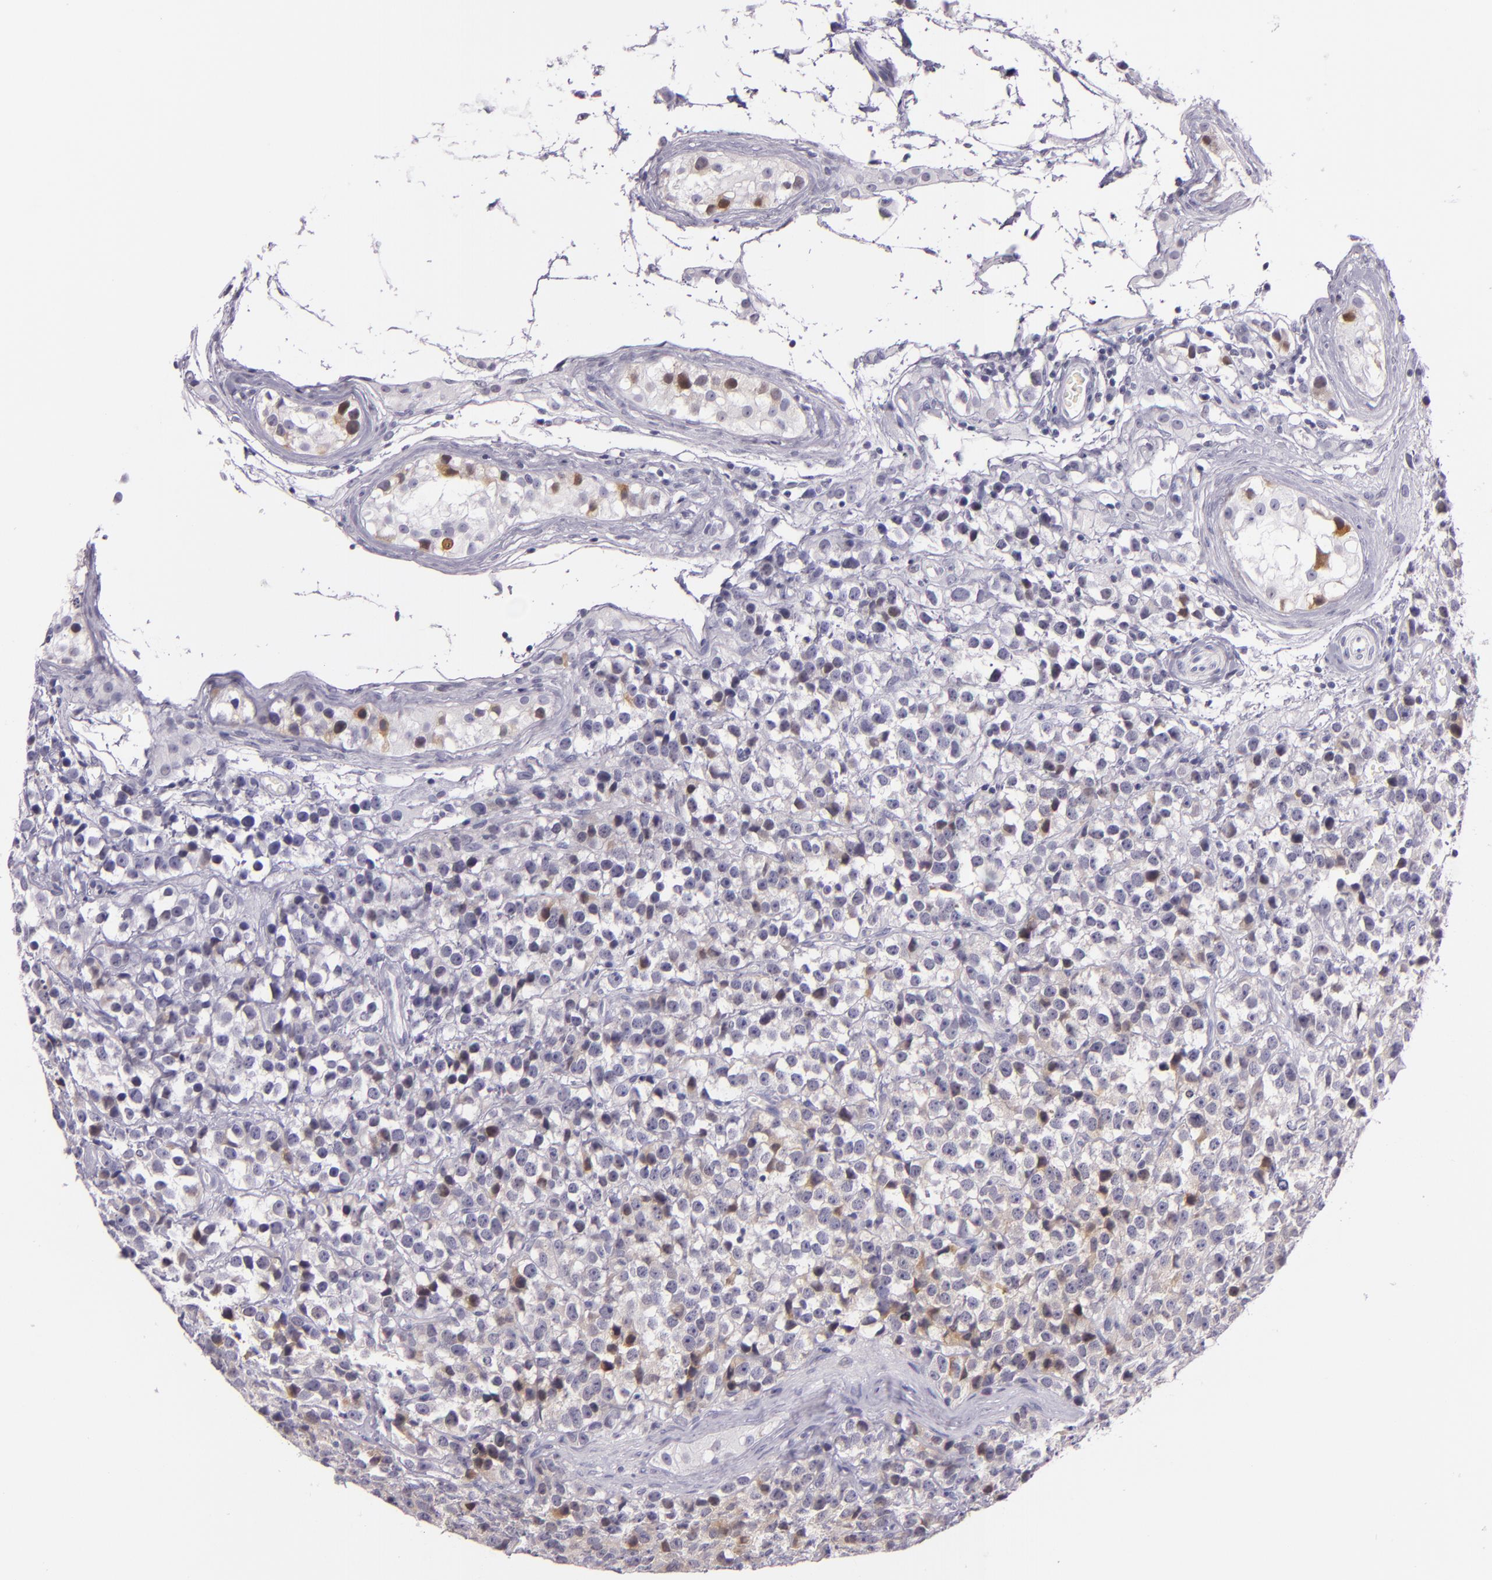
{"staining": {"intensity": "weak", "quantity": "<25%", "location": "cytoplasmic/membranous"}, "tissue": "testis cancer", "cell_type": "Tumor cells", "image_type": "cancer", "snomed": [{"axis": "morphology", "description": "Seminoma, NOS"}, {"axis": "topography", "description": "Testis"}], "caption": "An immunohistochemistry micrograph of testis seminoma is shown. There is no staining in tumor cells of testis seminoma.", "gene": "HSP90AA1", "patient": {"sex": "male", "age": 25}}